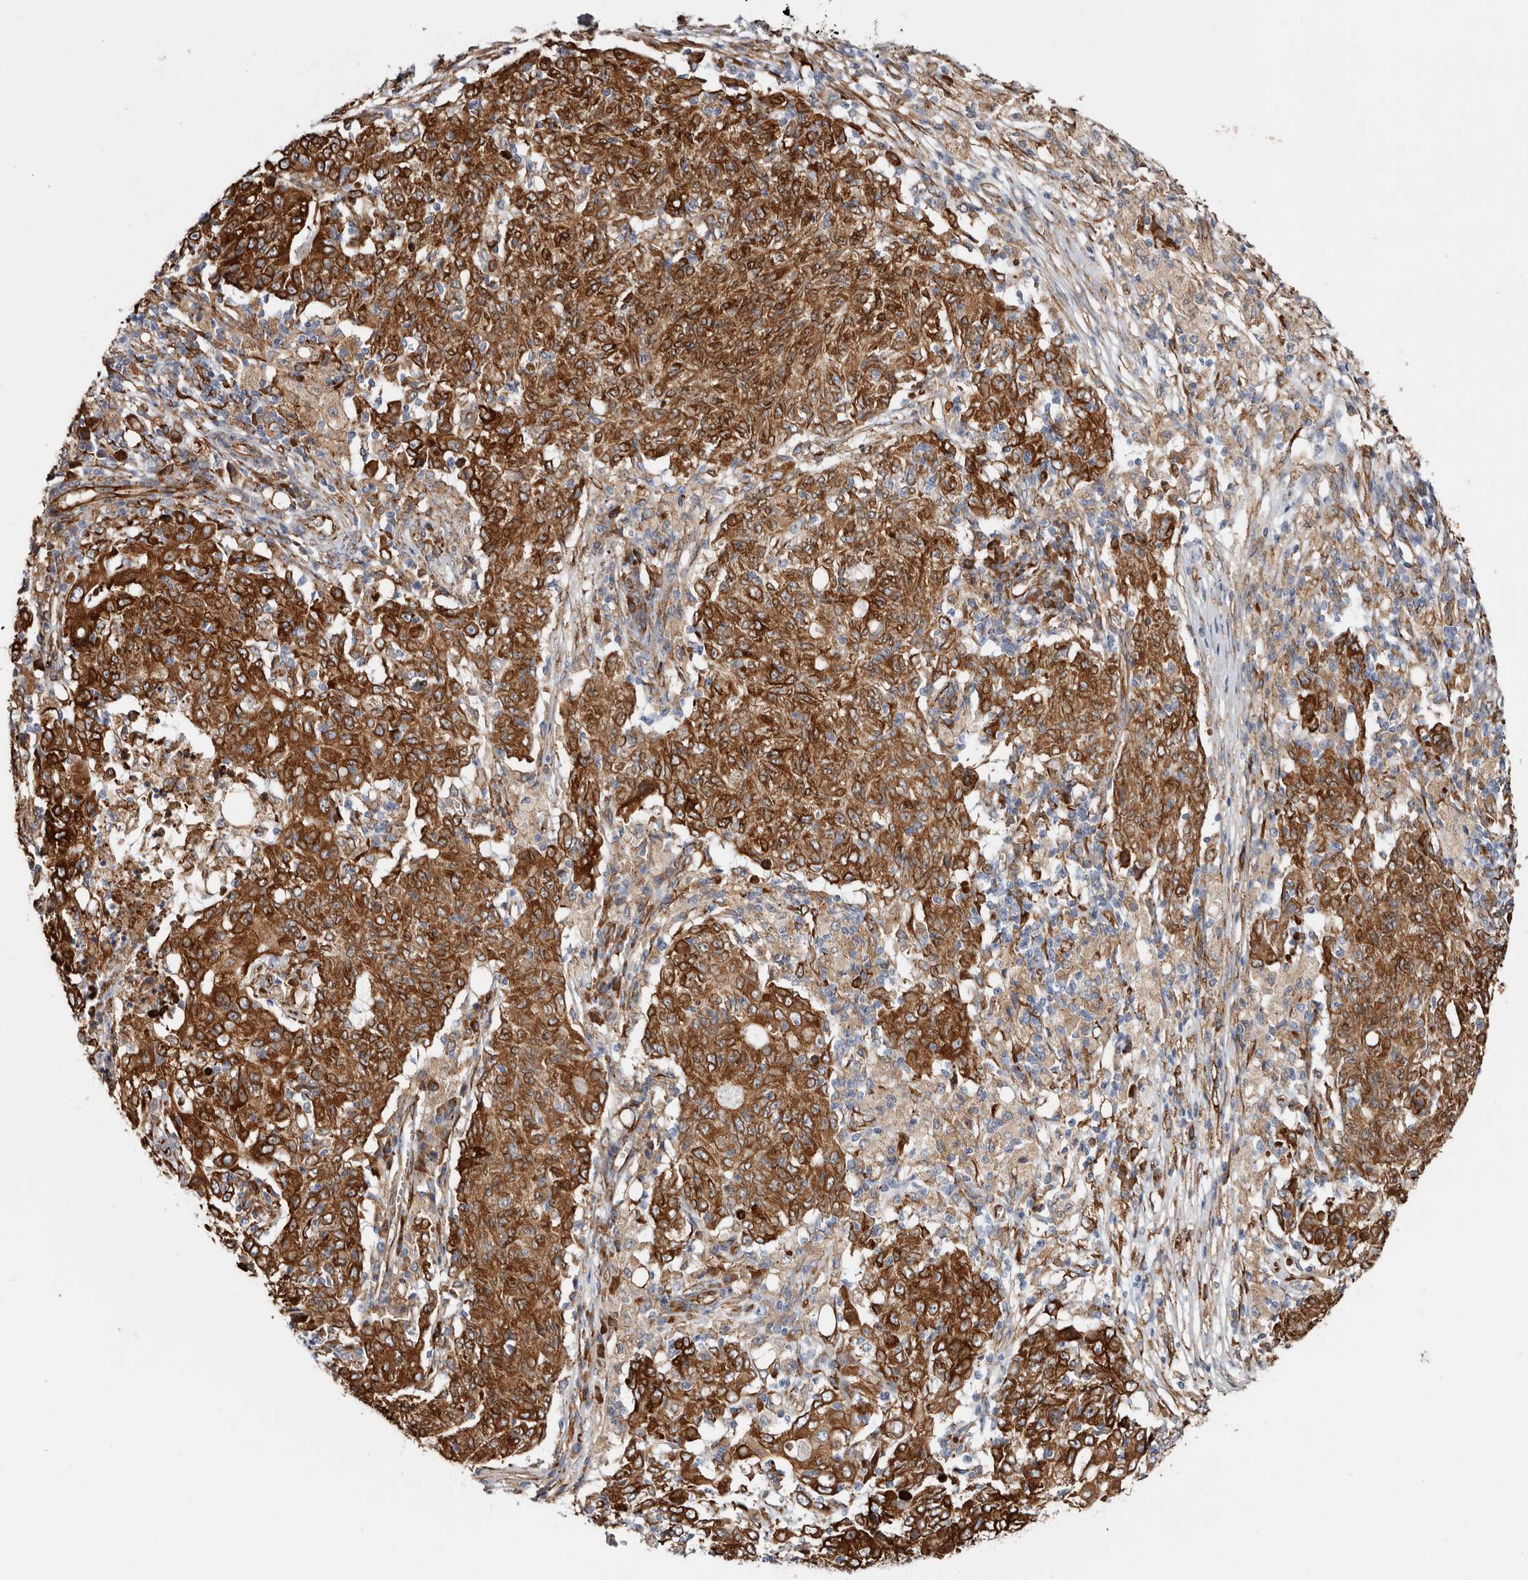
{"staining": {"intensity": "strong", "quantity": ">75%", "location": "cytoplasmic/membranous"}, "tissue": "ovarian cancer", "cell_type": "Tumor cells", "image_type": "cancer", "snomed": [{"axis": "morphology", "description": "Carcinoma, endometroid"}, {"axis": "topography", "description": "Ovary"}], "caption": "Tumor cells demonstrate high levels of strong cytoplasmic/membranous positivity in about >75% of cells in ovarian endometroid carcinoma.", "gene": "SEMA3E", "patient": {"sex": "female", "age": 42}}